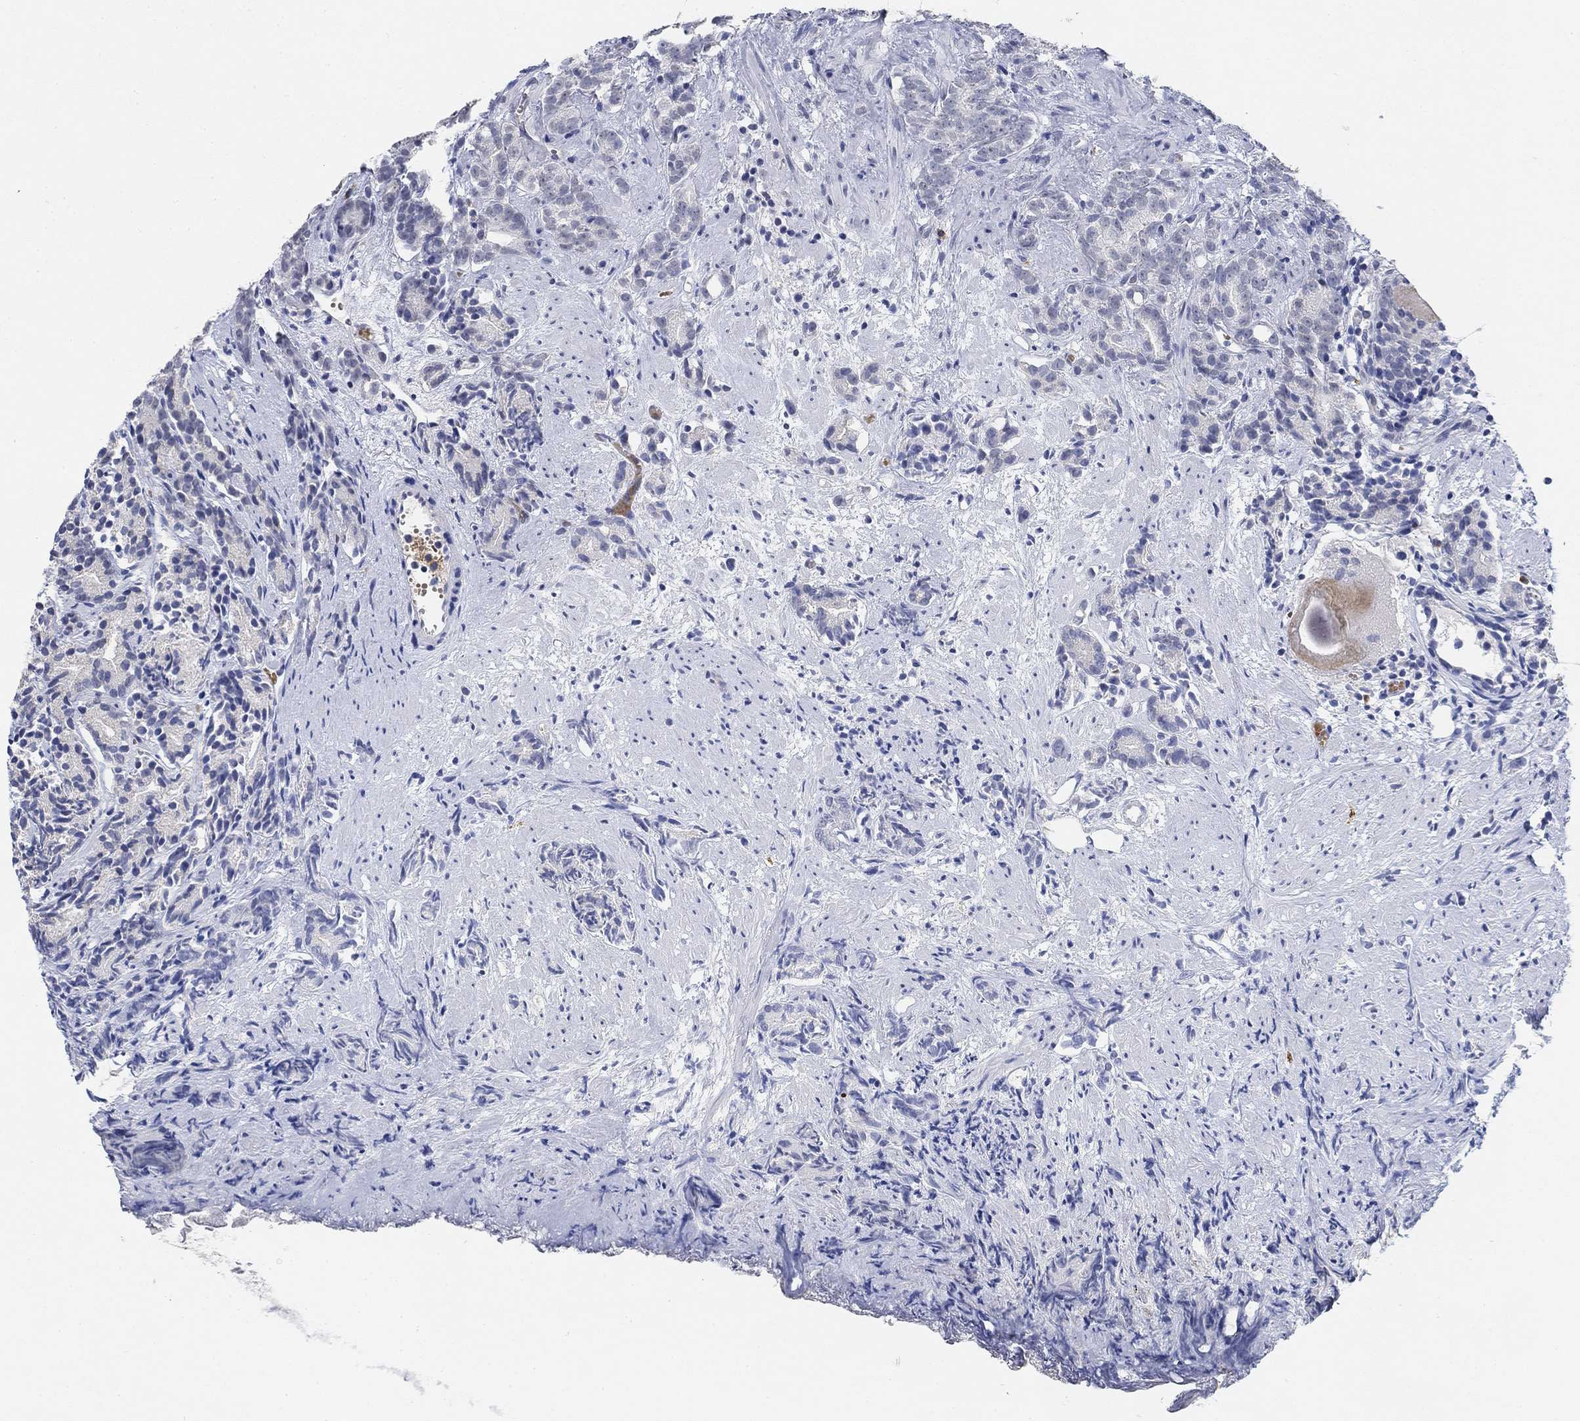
{"staining": {"intensity": "negative", "quantity": "none", "location": "none"}, "tissue": "prostate cancer", "cell_type": "Tumor cells", "image_type": "cancer", "snomed": [{"axis": "morphology", "description": "Adenocarcinoma, High grade"}, {"axis": "topography", "description": "Prostate"}], "caption": "Immunohistochemical staining of human prostate adenocarcinoma (high-grade) exhibits no significant staining in tumor cells.", "gene": "PAX6", "patient": {"sex": "male", "age": 90}}